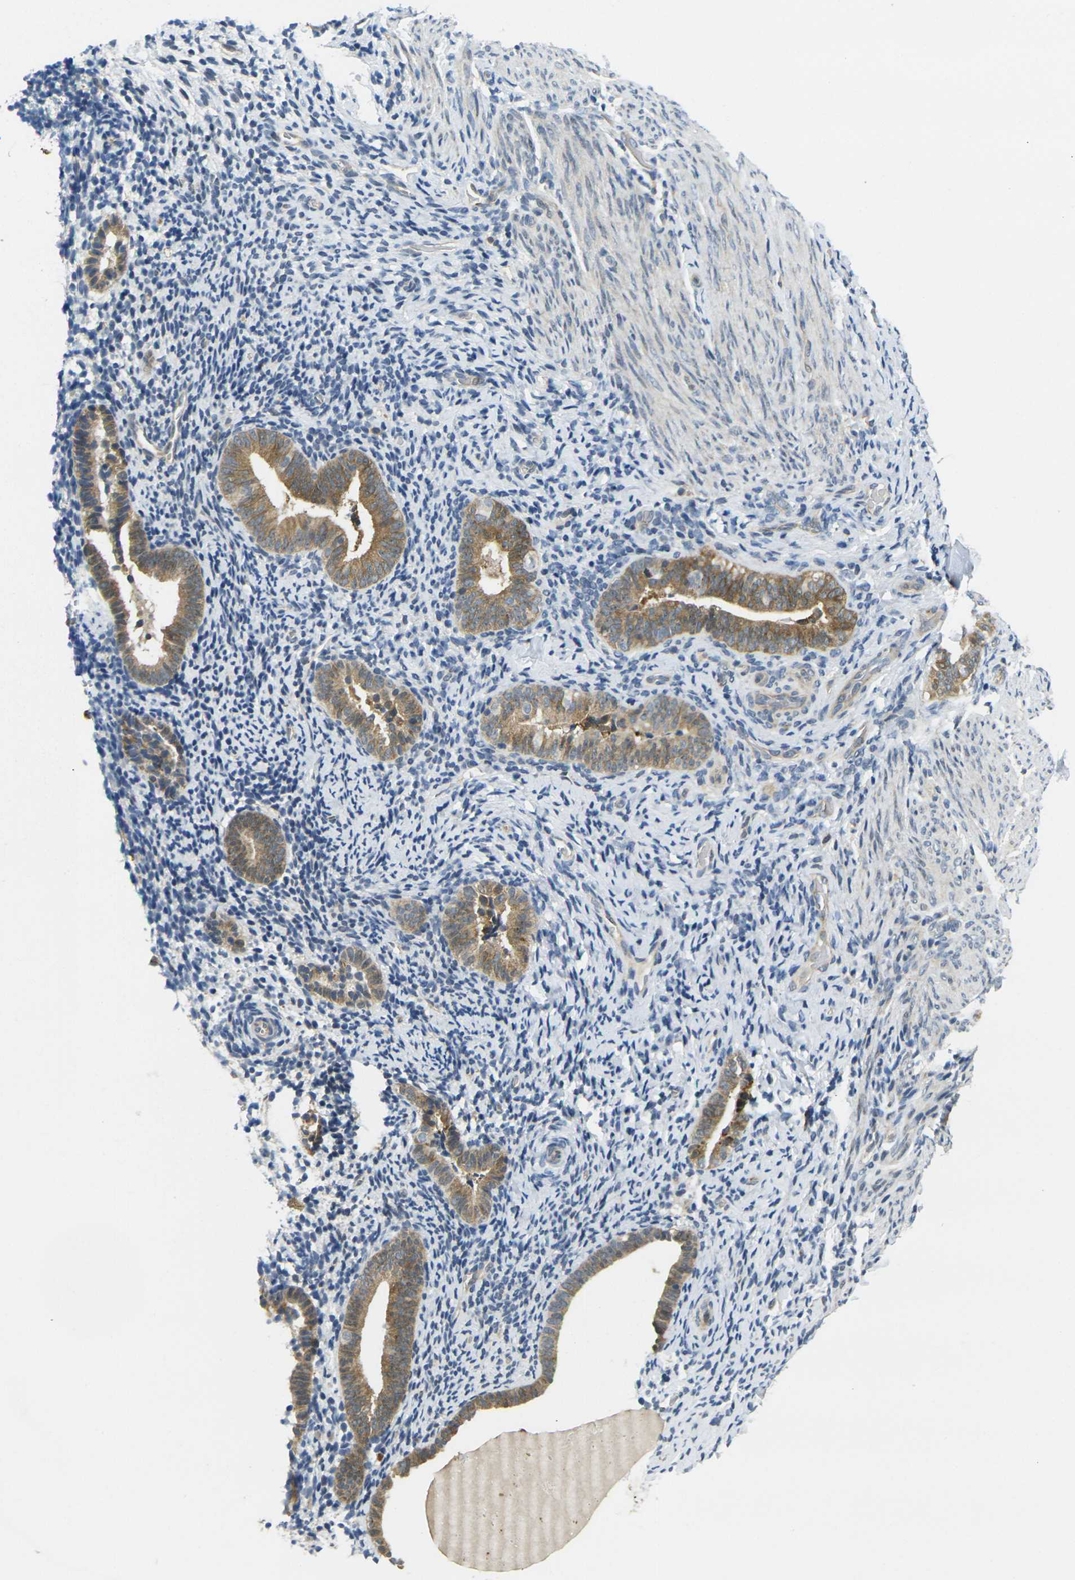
{"staining": {"intensity": "negative", "quantity": "none", "location": "none"}, "tissue": "endometrium", "cell_type": "Cells in endometrial stroma", "image_type": "normal", "snomed": [{"axis": "morphology", "description": "Normal tissue, NOS"}, {"axis": "topography", "description": "Endometrium"}], "caption": "High magnification brightfield microscopy of unremarkable endometrium stained with DAB (brown) and counterstained with hematoxylin (blue): cells in endometrial stroma show no significant staining. (DAB (3,3'-diaminobenzidine) immunohistochemistry (IHC), high magnification).", "gene": "MINAR2", "patient": {"sex": "female", "age": 51}}